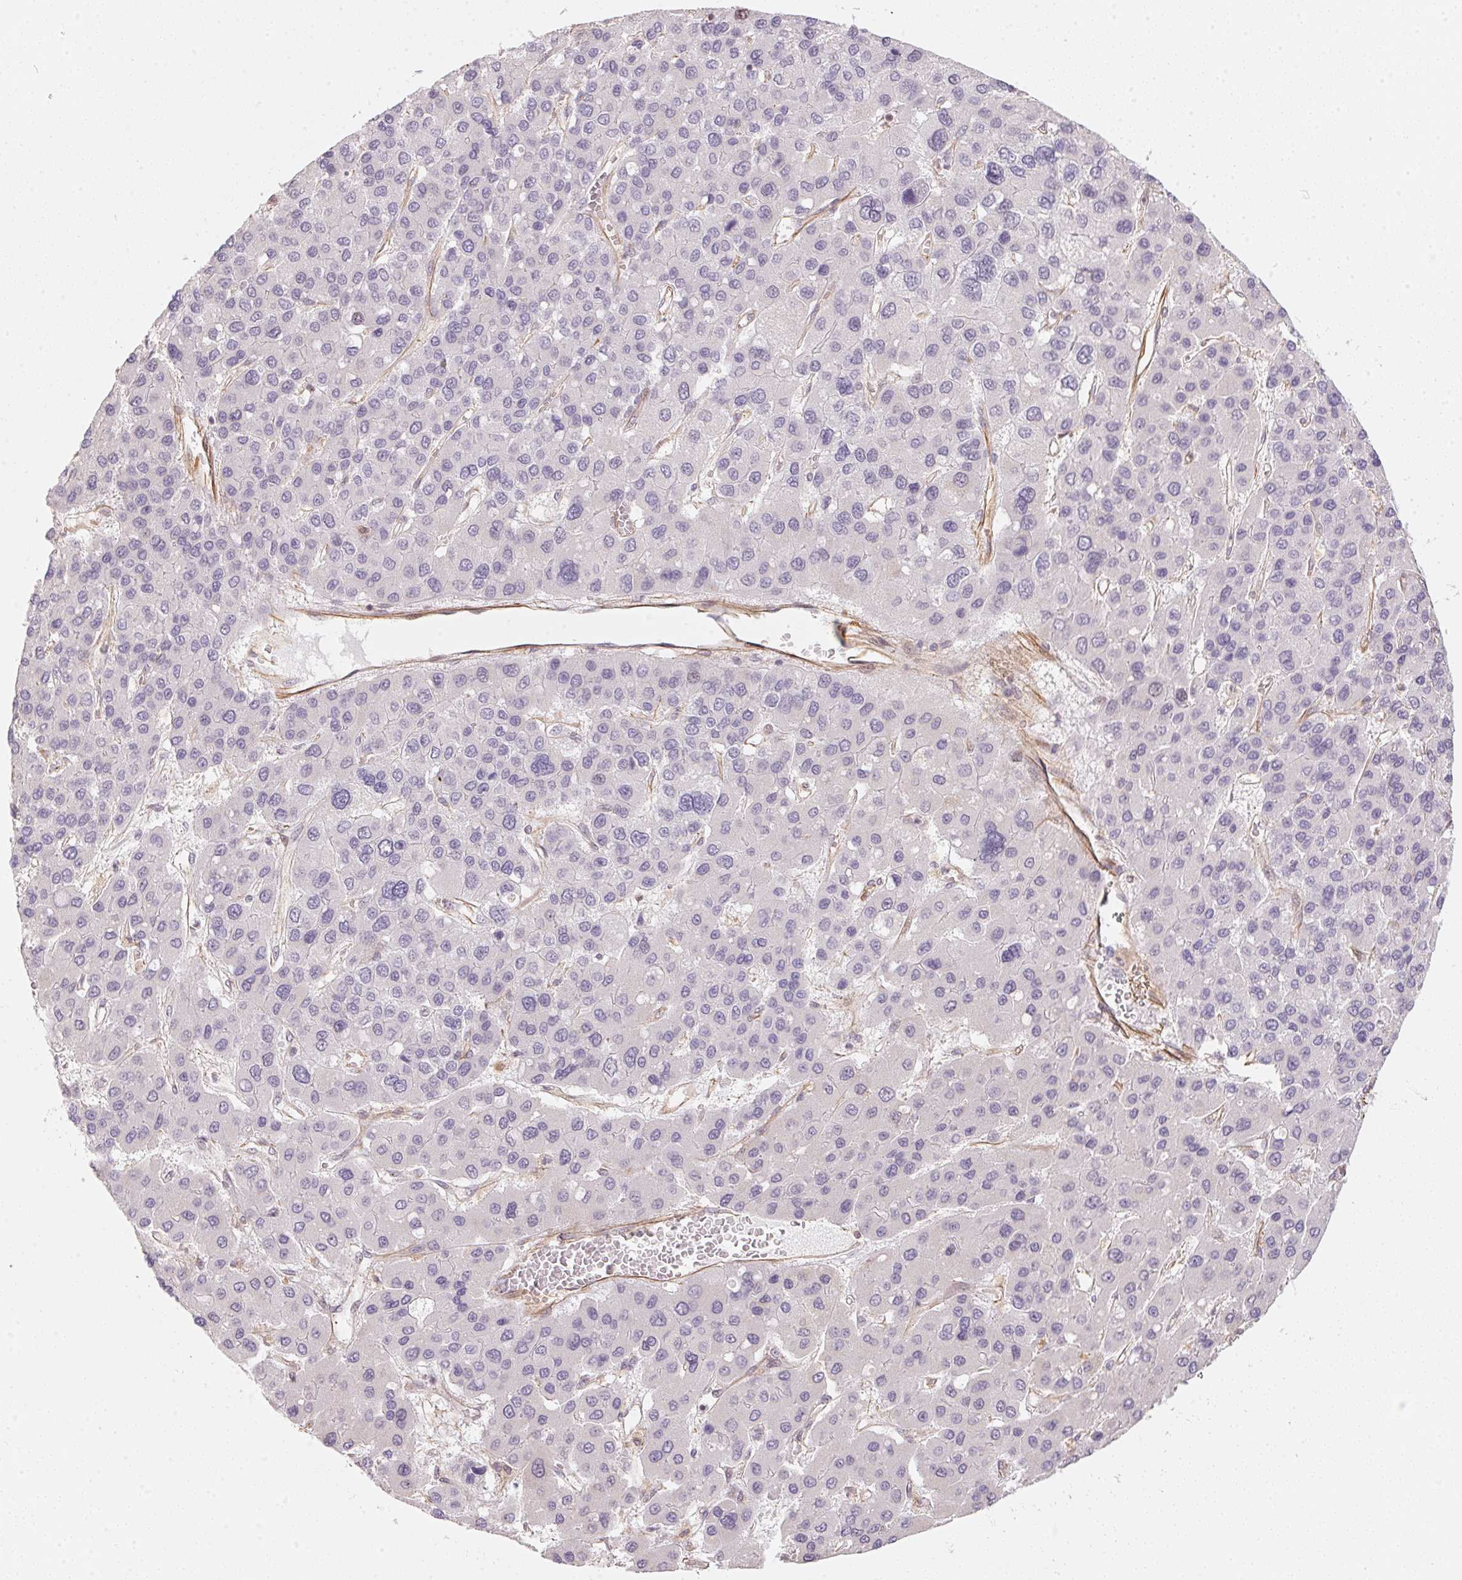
{"staining": {"intensity": "negative", "quantity": "none", "location": "none"}, "tissue": "liver cancer", "cell_type": "Tumor cells", "image_type": "cancer", "snomed": [{"axis": "morphology", "description": "Carcinoma, Hepatocellular, NOS"}, {"axis": "topography", "description": "Liver"}], "caption": "A high-resolution micrograph shows immunohistochemistry staining of liver cancer, which reveals no significant expression in tumor cells.", "gene": "FOXR2", "patient": {"sex": "female", "age": 41}}